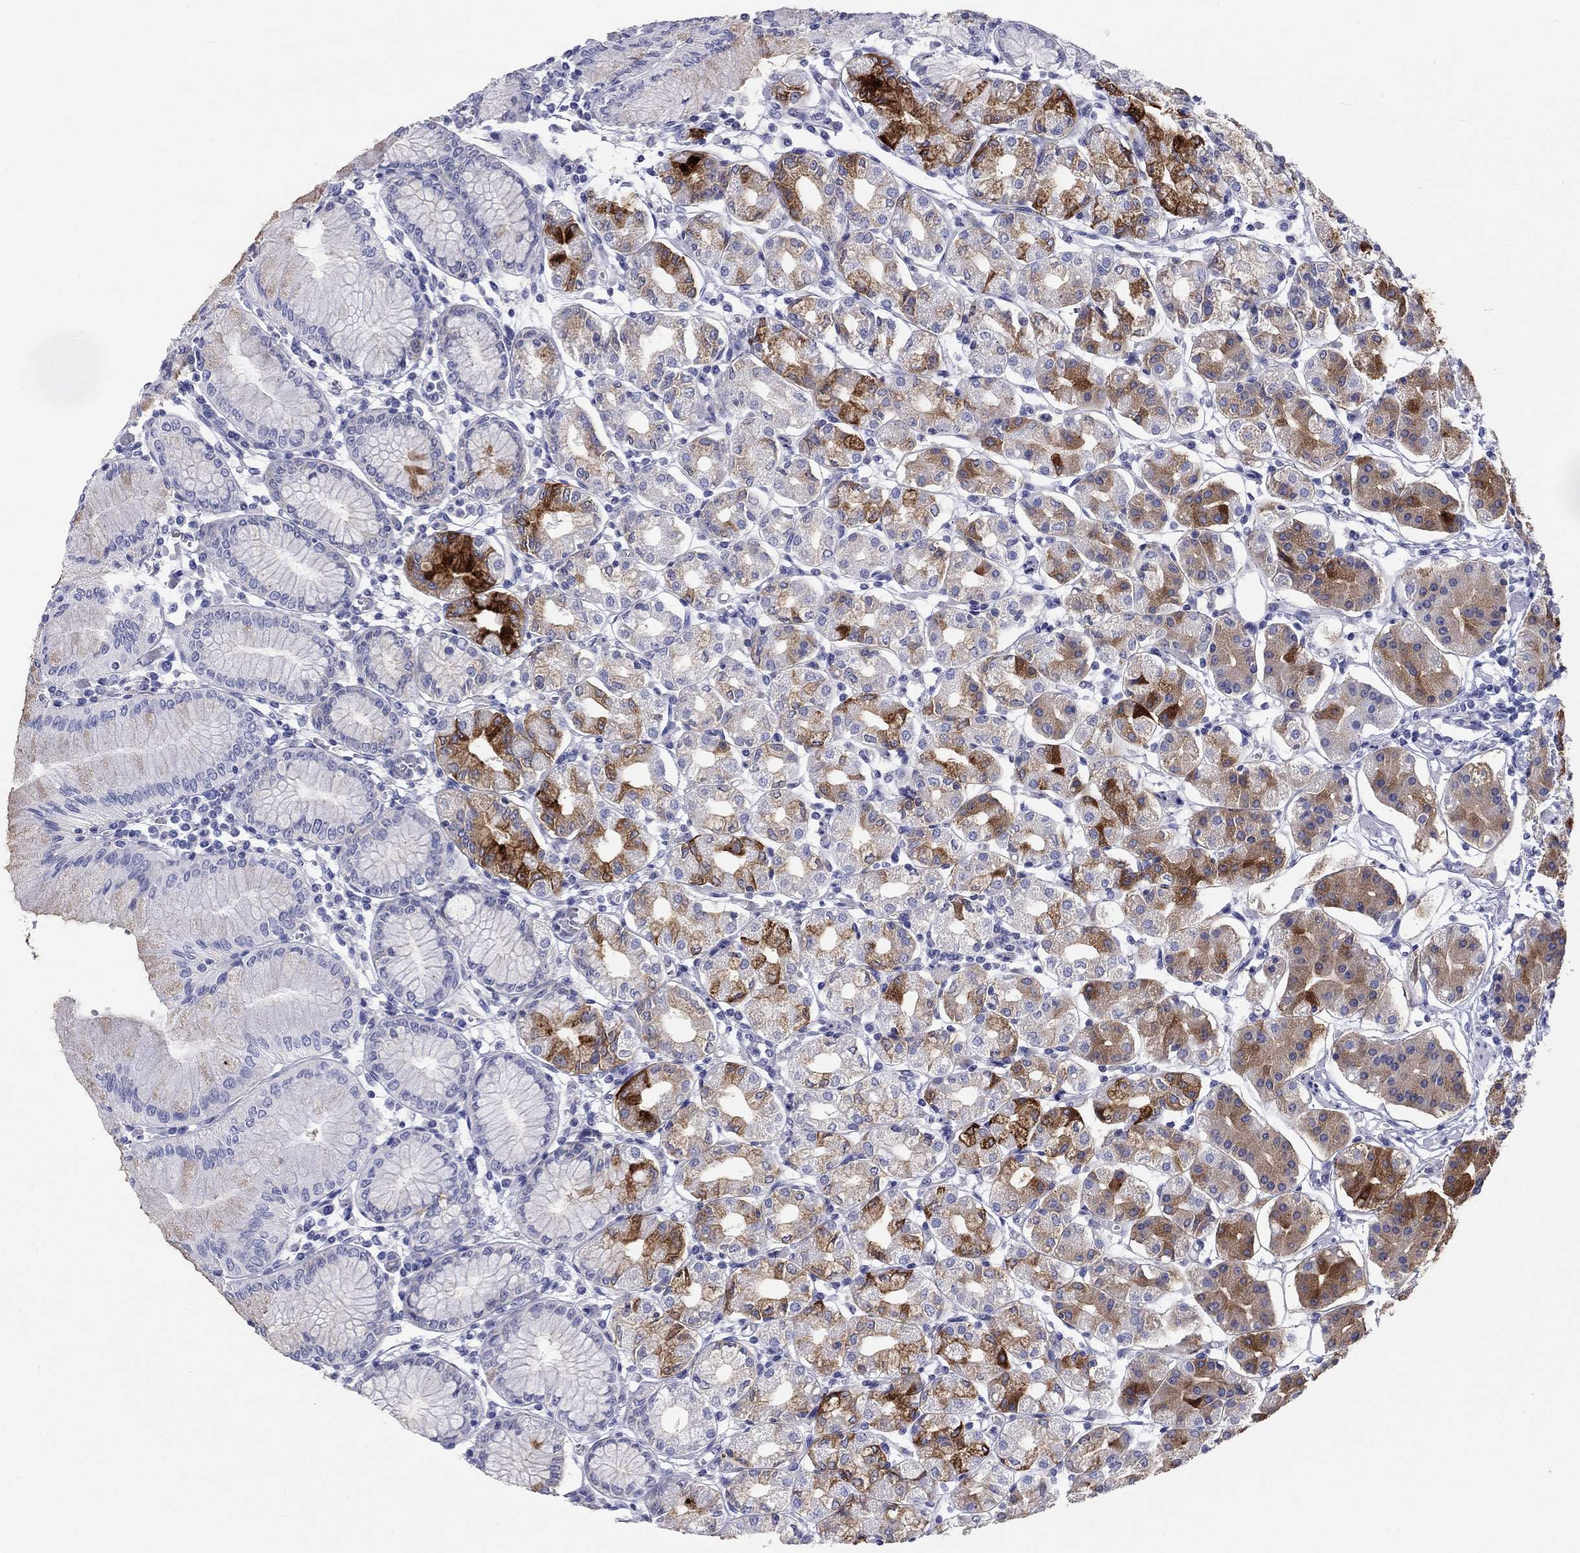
{"staining": {"intensity": "strong", "quantity": "25%-75%", "location": "cytoplasmic/membranous"}, "tissue": "stomach", "cell_type": "Glandular cells", "image_type": "normal", "snomed": [{"axis": "morphology", "description": "Normal tissue, NOS"}, {"axis": "topography", "description": "Skeletal muscle"}, {"axis": "topography", "description": "Stomach"}], "caption": "An image of human stomach stained for a protein demonstrates strong cytoplasmic/membranous brown staining in glandular cells.", "gene": "DNALI1", "patient": {"sex": "female", "age": 57}}